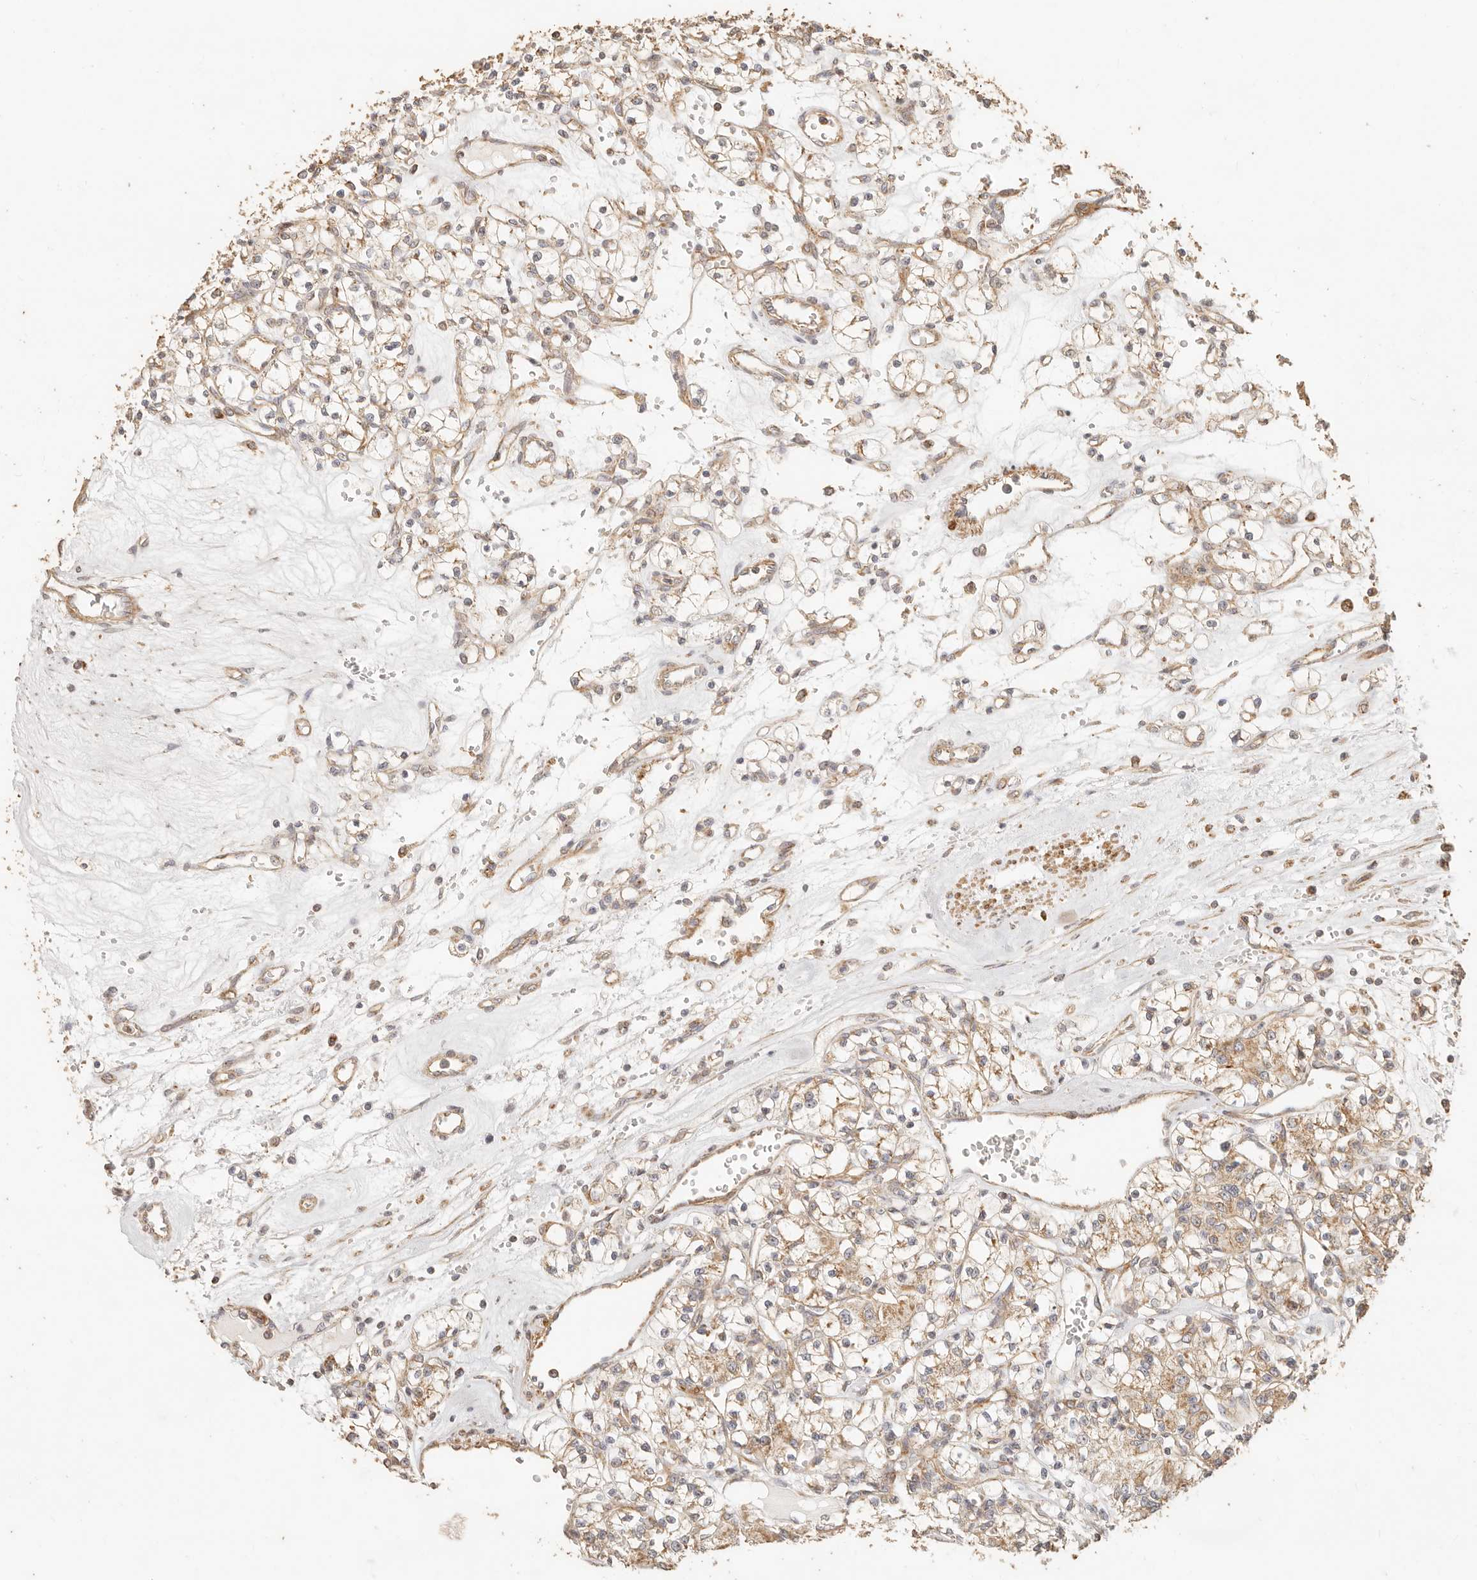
{"staining": {"intensity": "moderate", "quantity": ">75%", "location": "cytoplasmic/membranous"}, "tissue": "renal cancer", "cell_type": "Tumor cells", "image_type": "cancer", "snomed": [{"axis": "morphology", "description": "Adenocarcinoma, NOS"}, {"axis": "topography", "description": "Kidney"}], "caption": "Renal cancer stained for a protein (brown) displays moderate cytoplasmic/membranous positive staining in about >75% of tumor cells.", "gene": "PTPN22", "patient": {"sex": "female", "age": 59}}